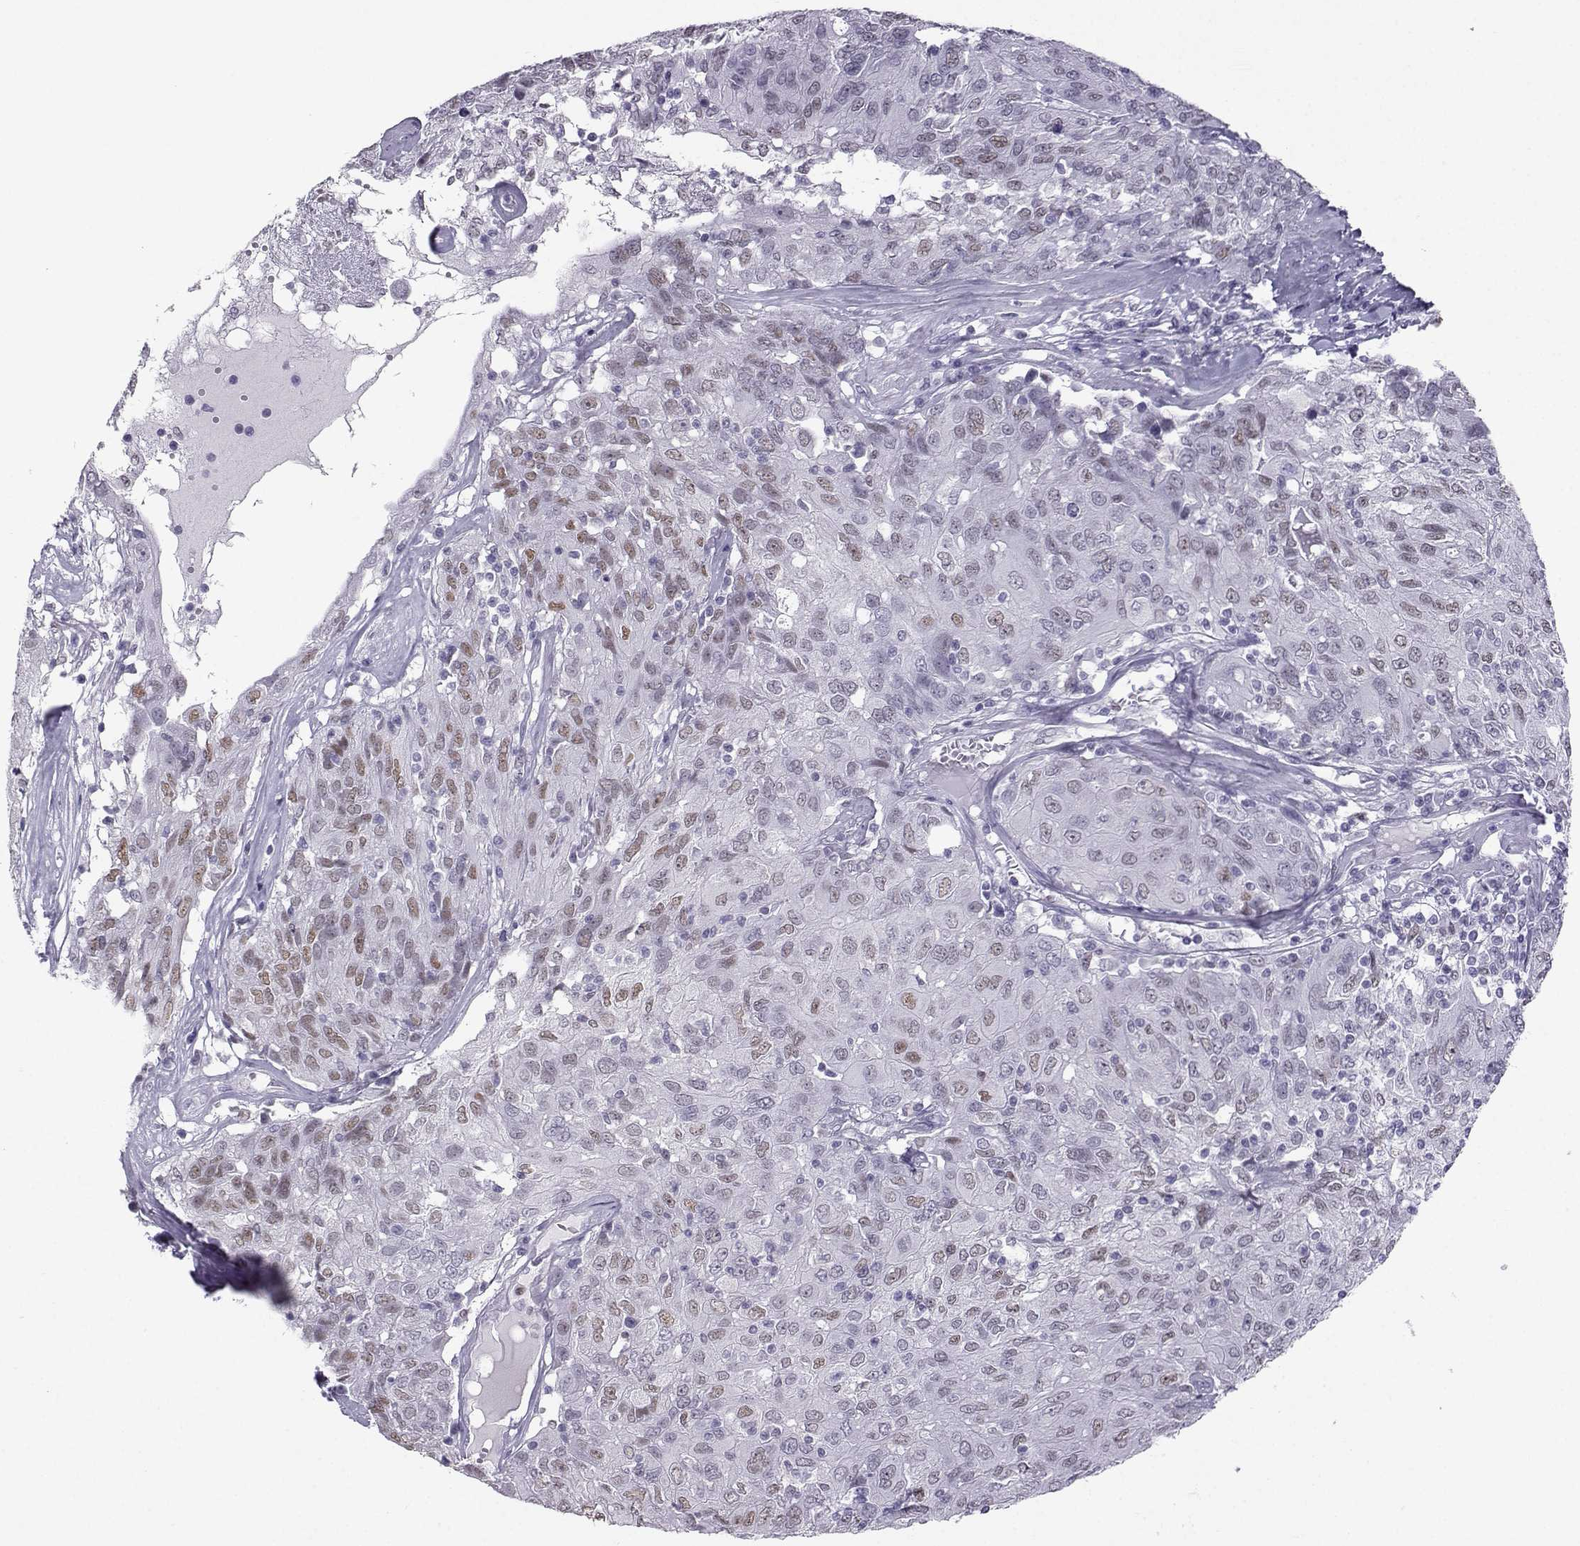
{"staining": {"intensity": "weak", "quantity": "25%-75%", "location": "nuclear"}, "tissue": "ovarian cancer", "cell_type": "Tumor cells", "image_type": "cancer", "snomed": [{"axis": "morphology", "description": "Carcinoma, endometroid"}, {"axis": "topography", "description": "Ovary"}], "caption": "Weak nuclear expression is identified in about 25%-75% of tumor cells in ovarian cancer.", "gene": "TEDC2", "patient": {"sex": "female", "age": 50}}